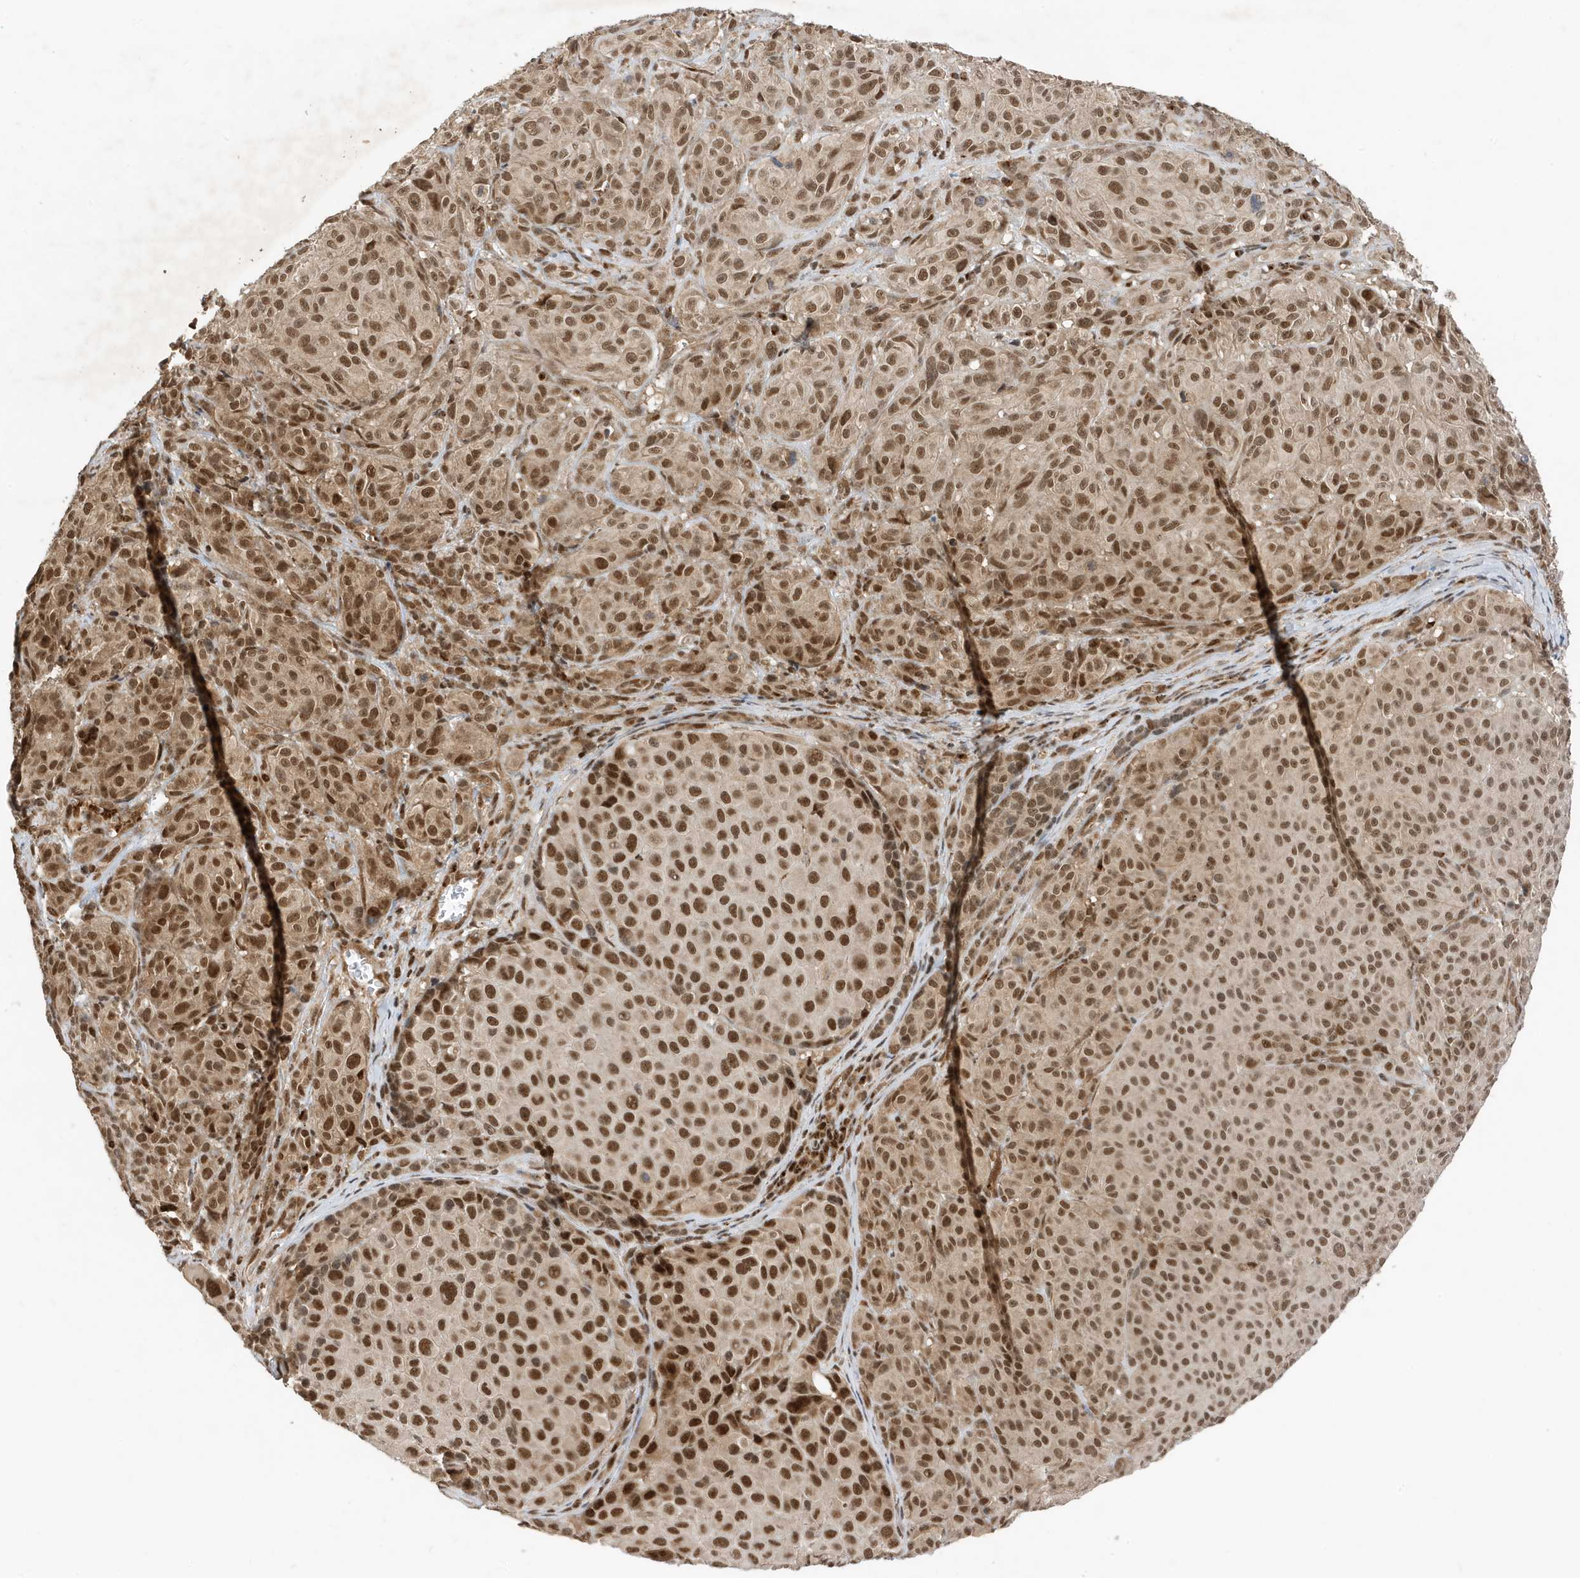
{"staining": {"intensity": "strong", "quantity": "25%-75%", "location": "nuclear"}, "tissue": "melanoma", "cell_type": "Tumor cells", "image_type": "cancer", "snomed": [{"axis": "morphology", "description": "Malignant melanoma, NOS"}, {"axis": "topography", "description": "Skin"}], "caption": "Human malignant melanoma stained with a brown dye demonstrates strong nuclear positive expression in about 25%-75% of tumor cells.", "gene": "MAST3", "patient": {"sex": "male", "age": 73}}